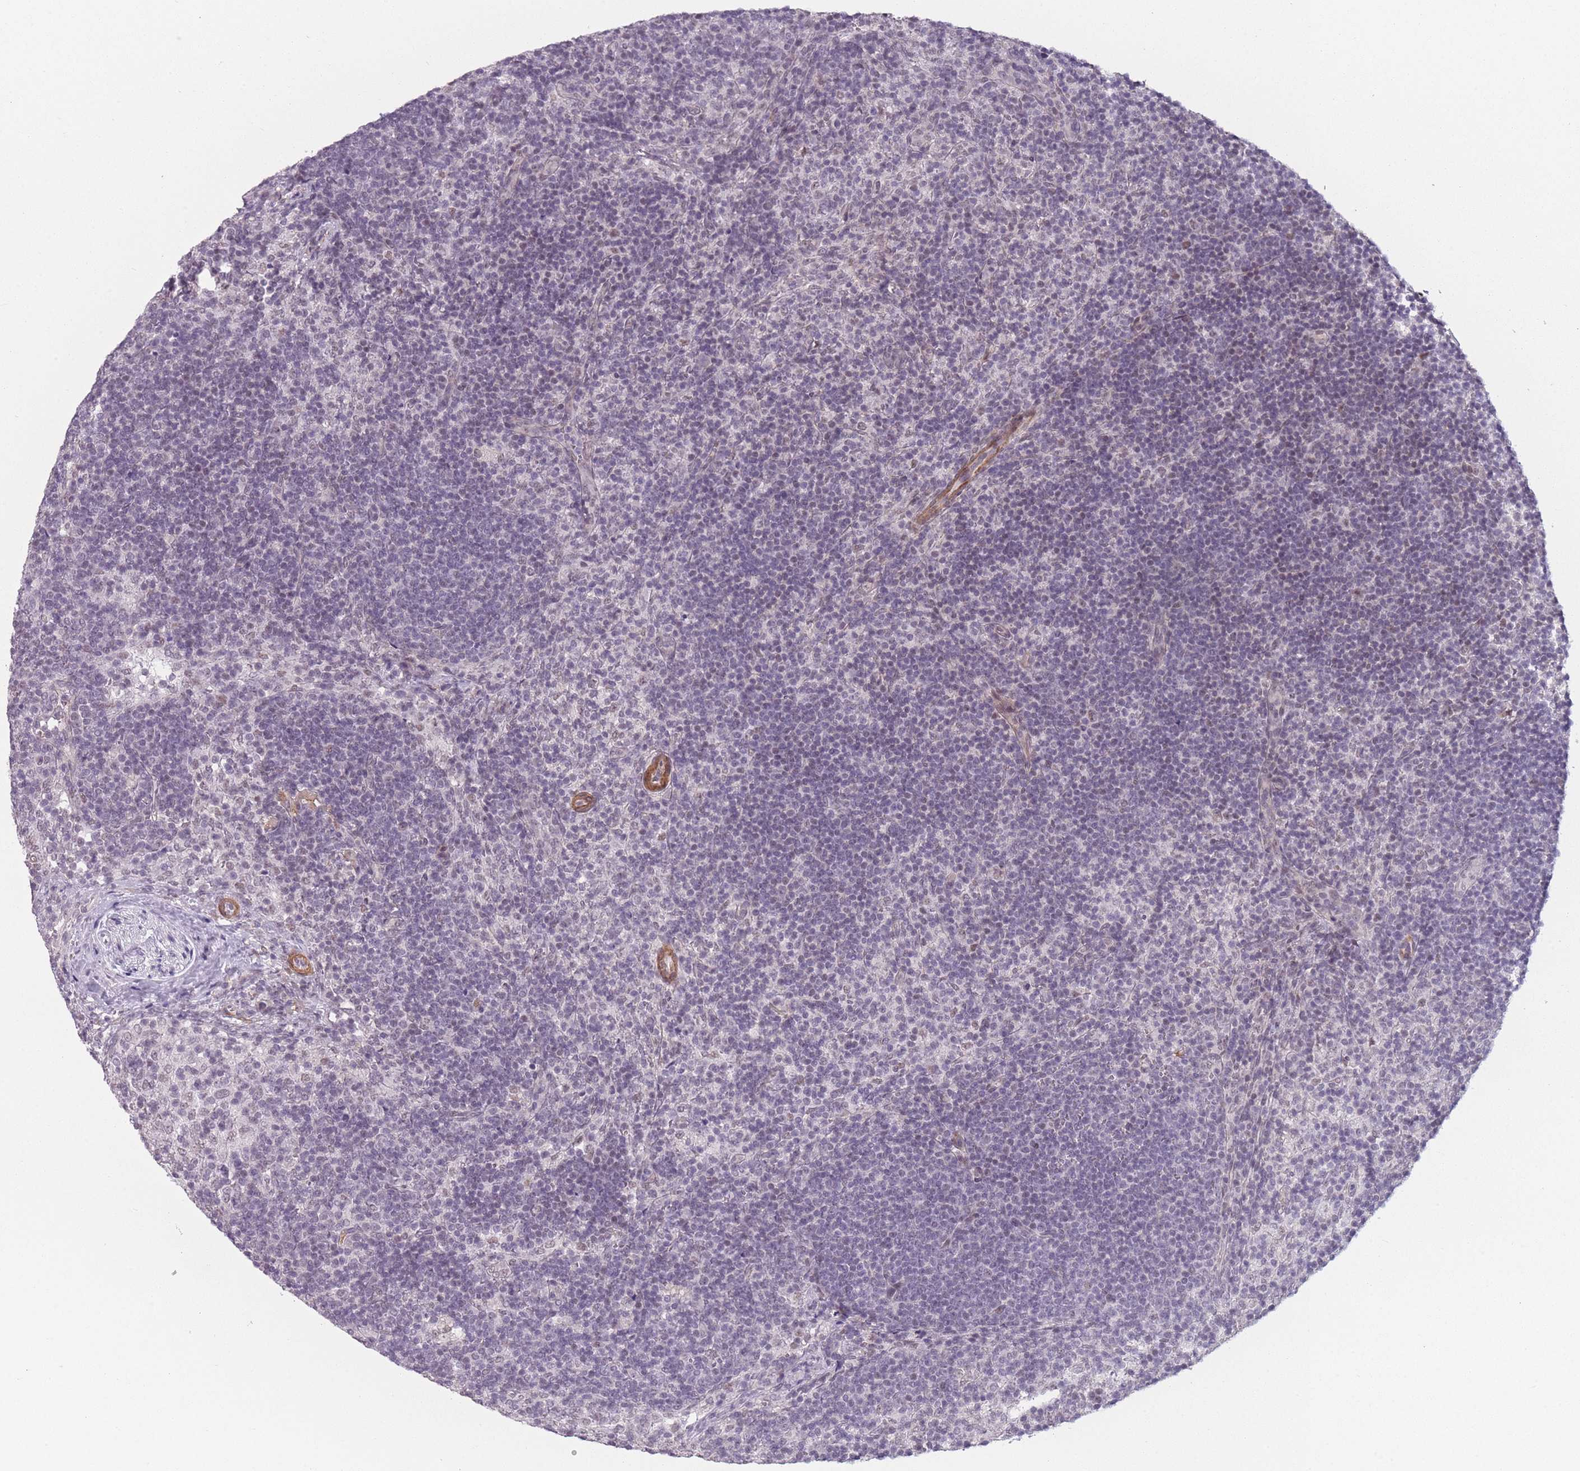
{"staining": {"intensity": "negative", "quantity": "none", "location": "none"}, "tissue": "lymph node", "cell_type": "Non-germinal center cells", "image_type": "normal", "snomed": [{"axis": "morphology", "description": "Normal tissue, NOS"}, {"axis": "topography", "description": "Lymph node"}], "caption": "Immunohistochemical staining of unremarkable human lymph node reveals no significant staining in non-germinal center cells.", "gene": "SIN3B", "patient": {"sex": "female", "age": 30}}